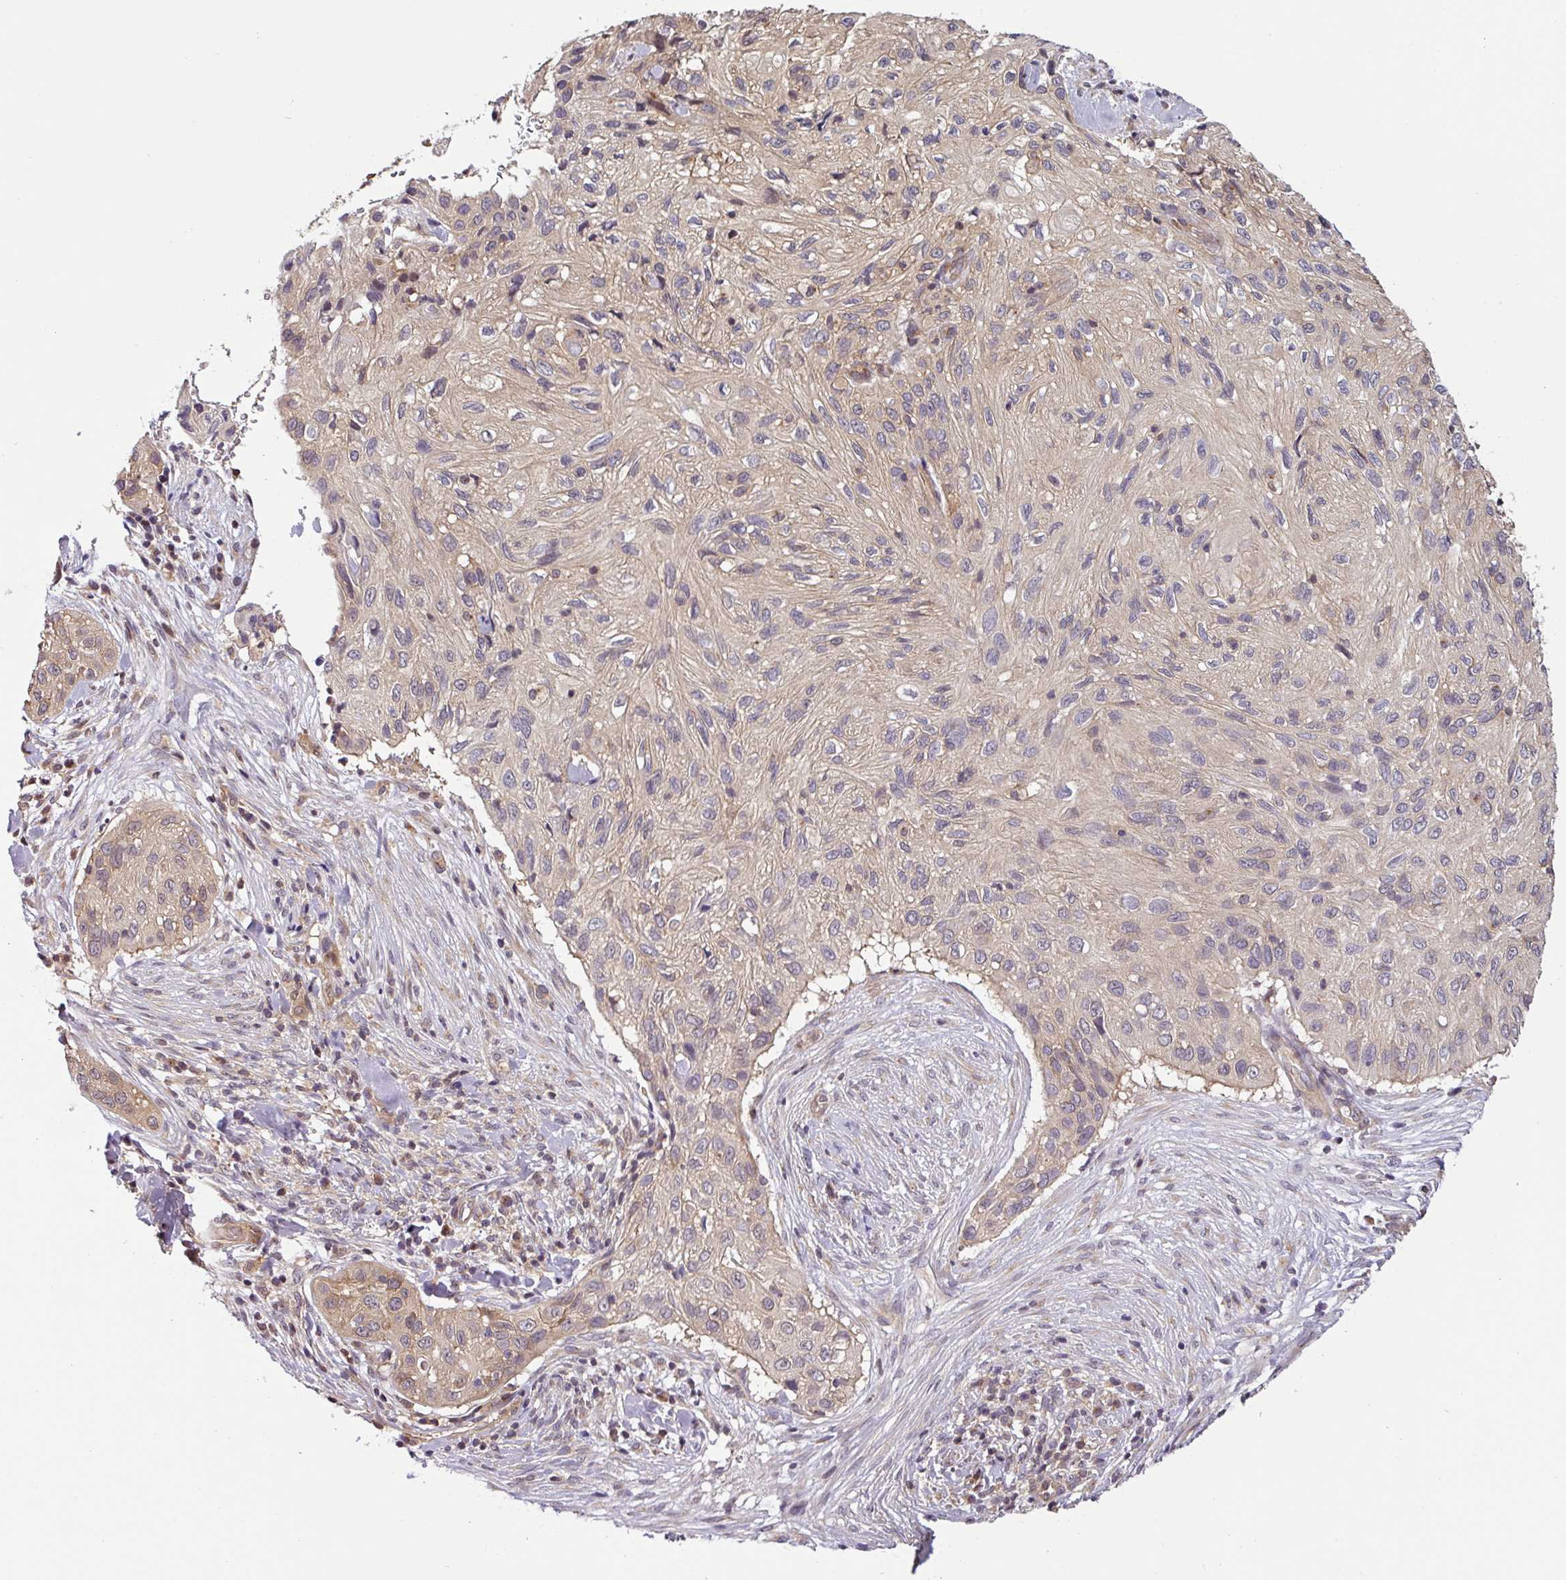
{"staining": {"intensity": "negative", "quantity": "none", "location": "none"}, "tissue": "skin cancer", "cell_type": "Tumor cells", "image_type": "cancer", "snomed": [{"axis": "morphology", "description": "Squamous cell carcinoma, NOS"}, {"axis": "topography", "description": "Skin"}], "caption": "Histopathology image shows no protein positivity in tumor cells of skin cancer (squamous cell carcinoma) tissue.", "gene": "SHB", "patient": {"sex": "male", "age": 82}}